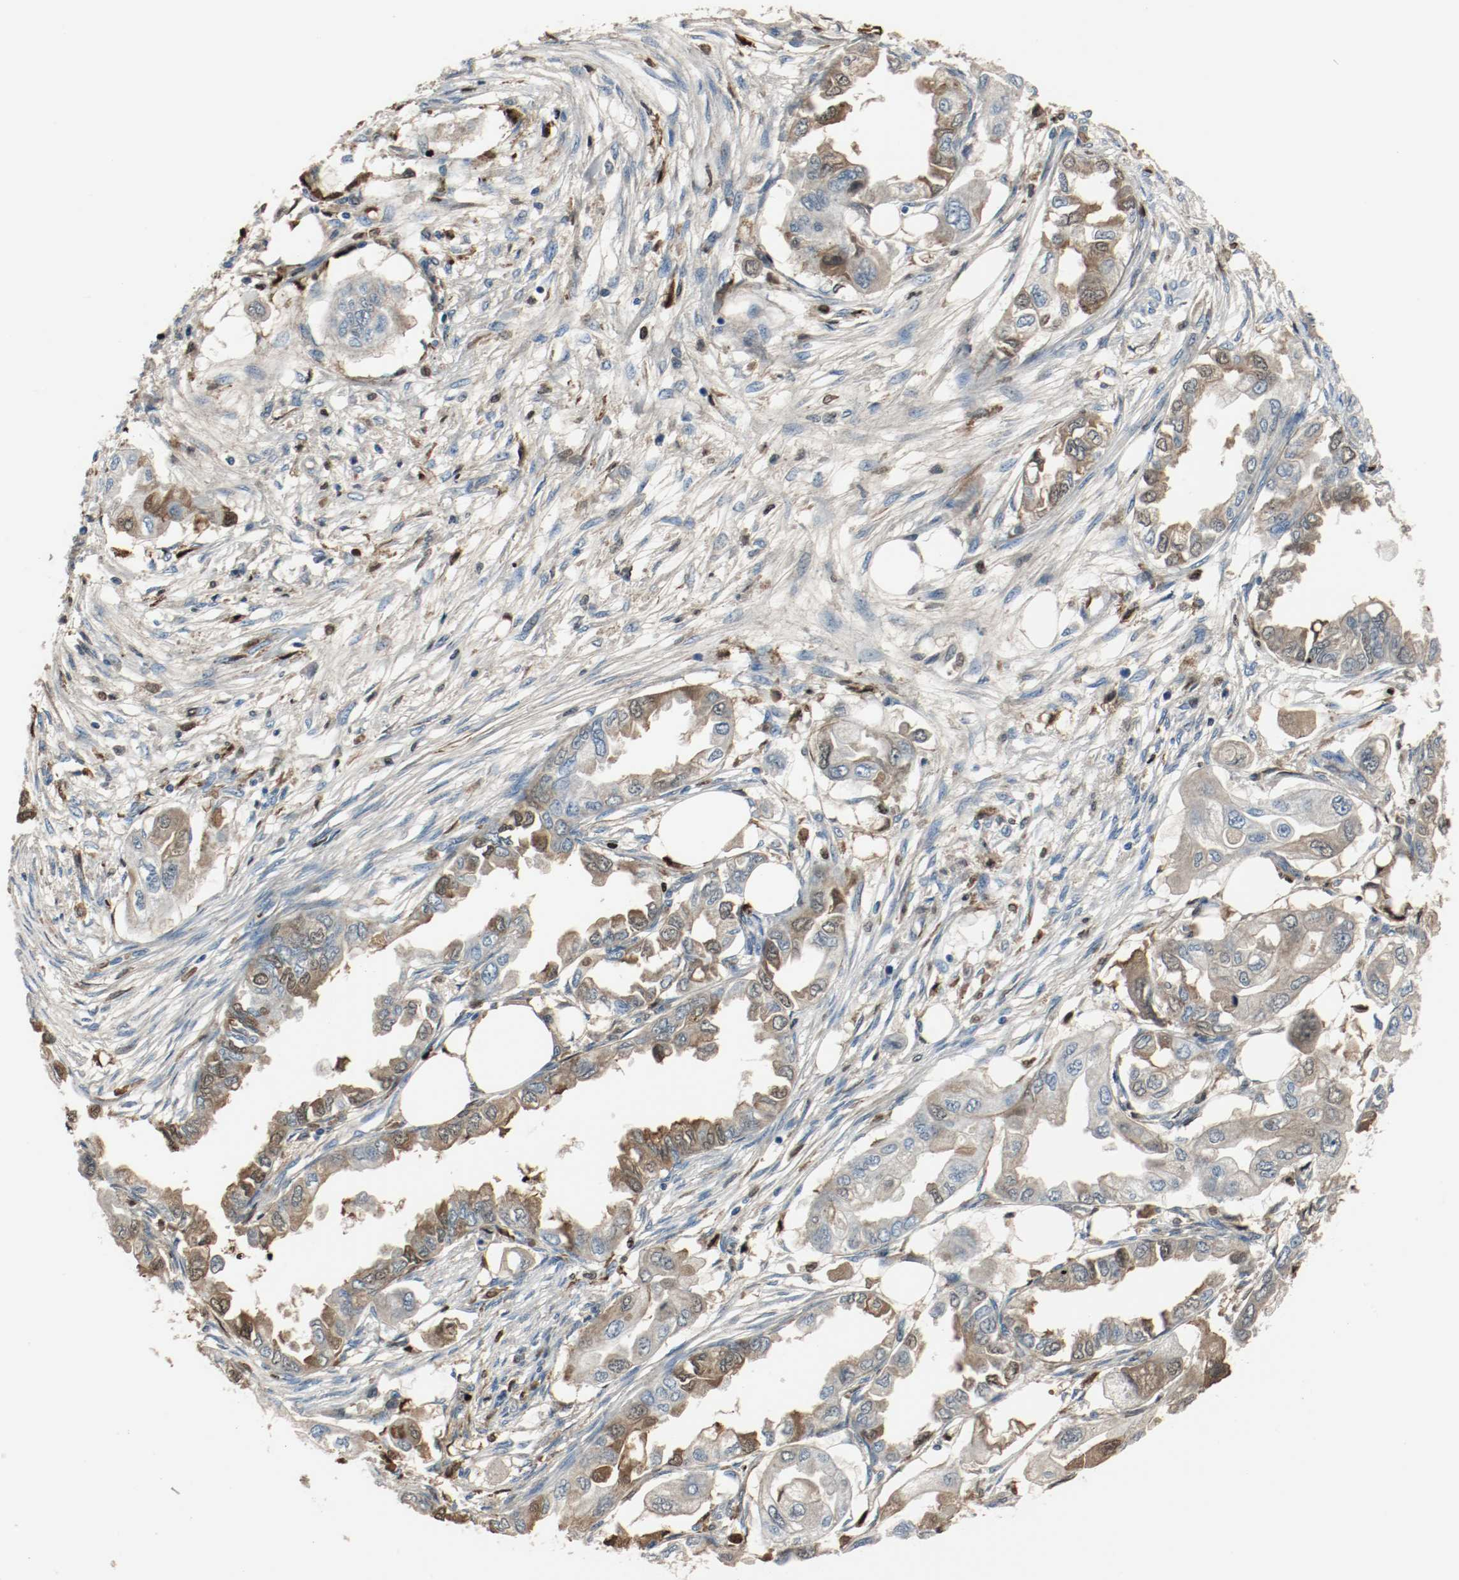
{"staining": {"intensity": "moderate", "quantity": "25%-75%", "location": "cytoplasmic/membranous"}, "tissue": "endometrial cancer", "cell_type": "Tumor cells", "image_type": "cancer", "snomed": [{"axis": "morphology", "description": "Adenocarcinoma, NOS"}, {"axis": "topography", "description": "Endometrium"}], "caption": "Adenocarcinoma (endometrial) stained with immunohistochemistry (IHC) exhibits moderate cytoplasmic/membranous expression in approximately 25%-75% of tumor cells. Immunohistochemistry stains the protein of interest in brown and the nuclei are stained blue.", "gene": "BLK", "patient": {"sex": "female", "age": 67}}